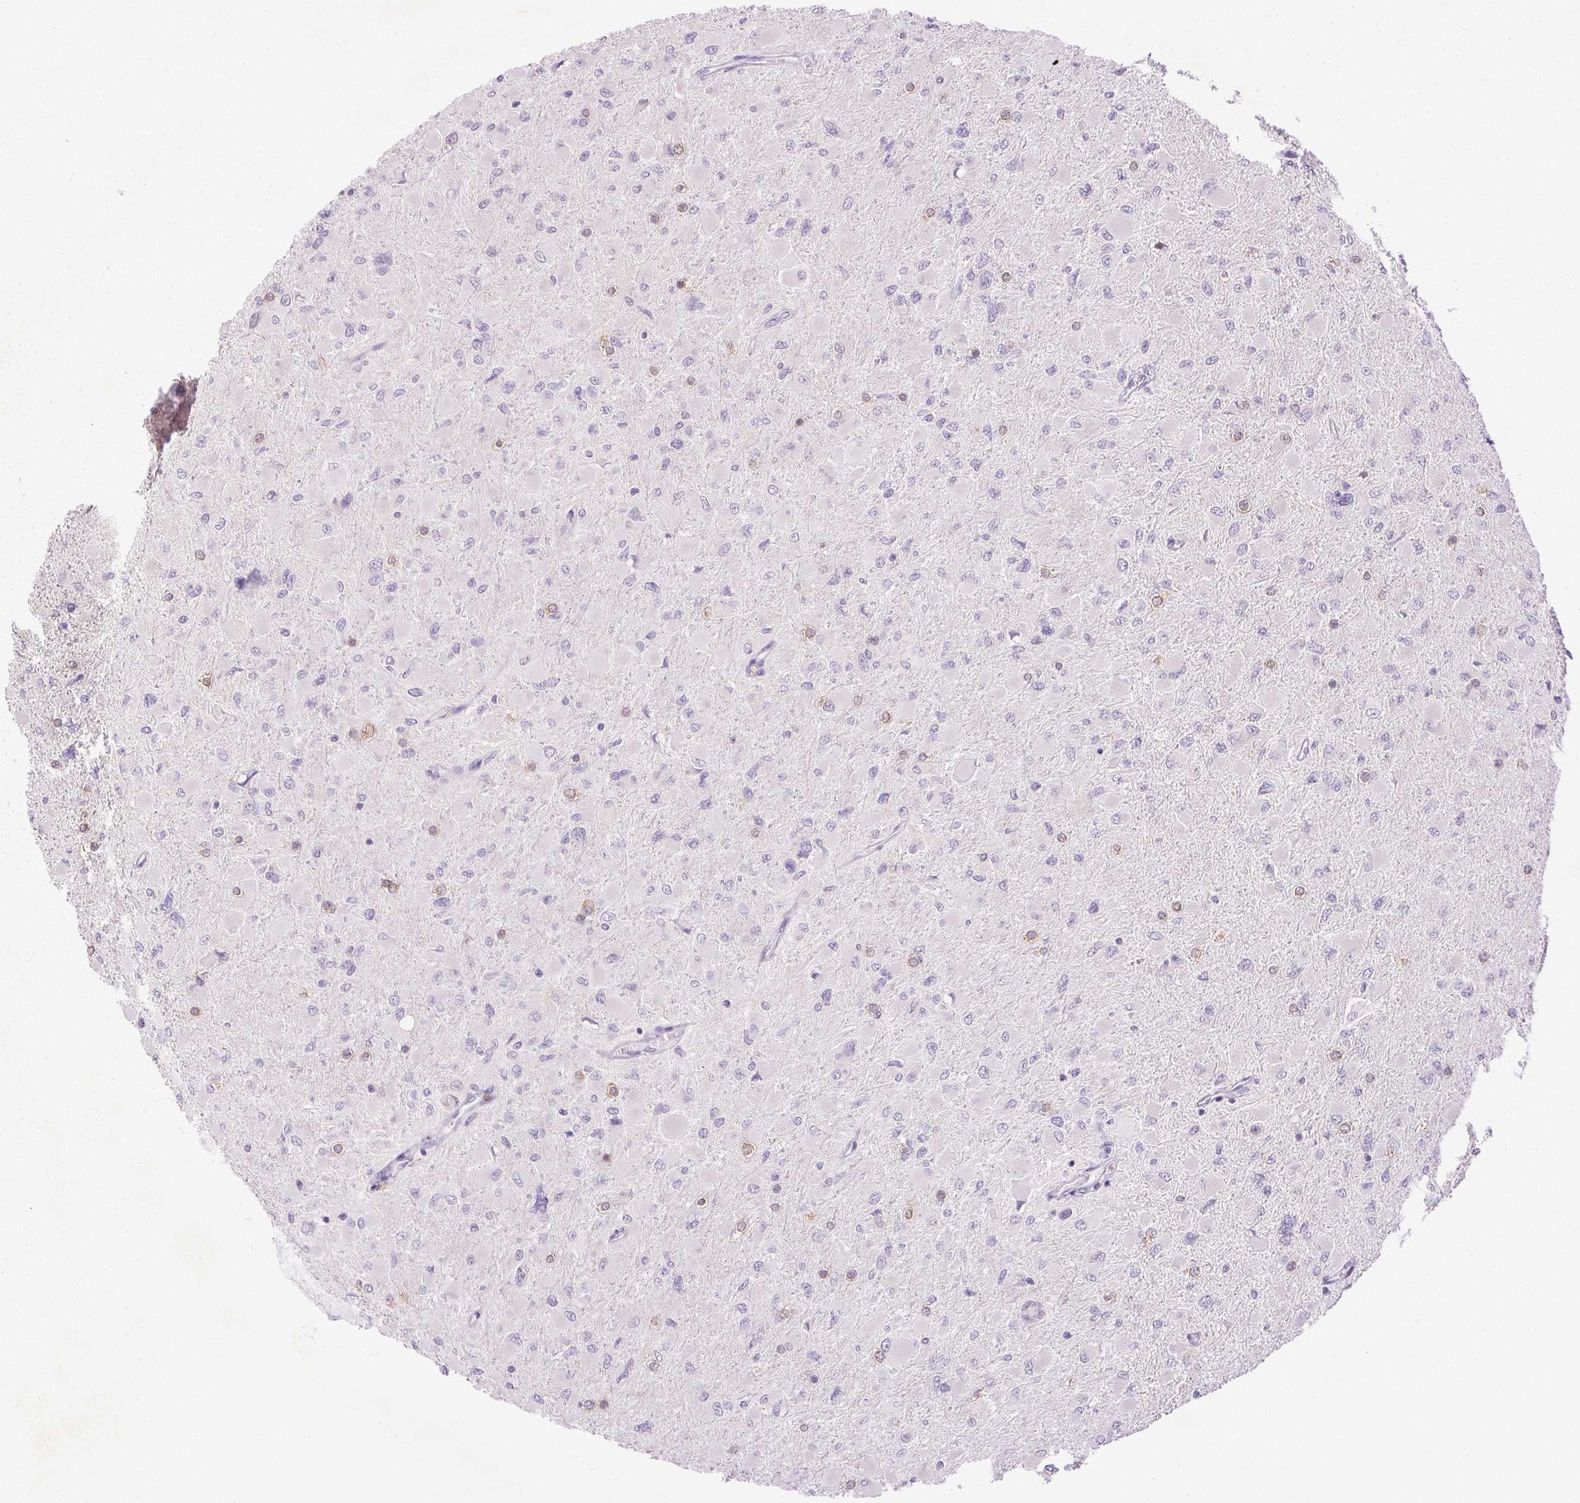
{"staining": {"intensity": "weak", "quantity": "<25%", "location": "cytoplasmic/membranous"}, "tissue": "glioma", "cell_type": "Tumor cells", "image_type": "cancer", "snomed": [{"axis": "morphology", "description": "Glioma, malignant, High grade"}, {"axis": "topography", "description": "Cerebral cortex"}], "caption": "Human high-grade glioma (malignant) stained for a protein using immunohistochemistry (IHC) displays no positivity in tumor cells.", "gene": "EMX2", "patient": {"sex": "female", "age": 36}}